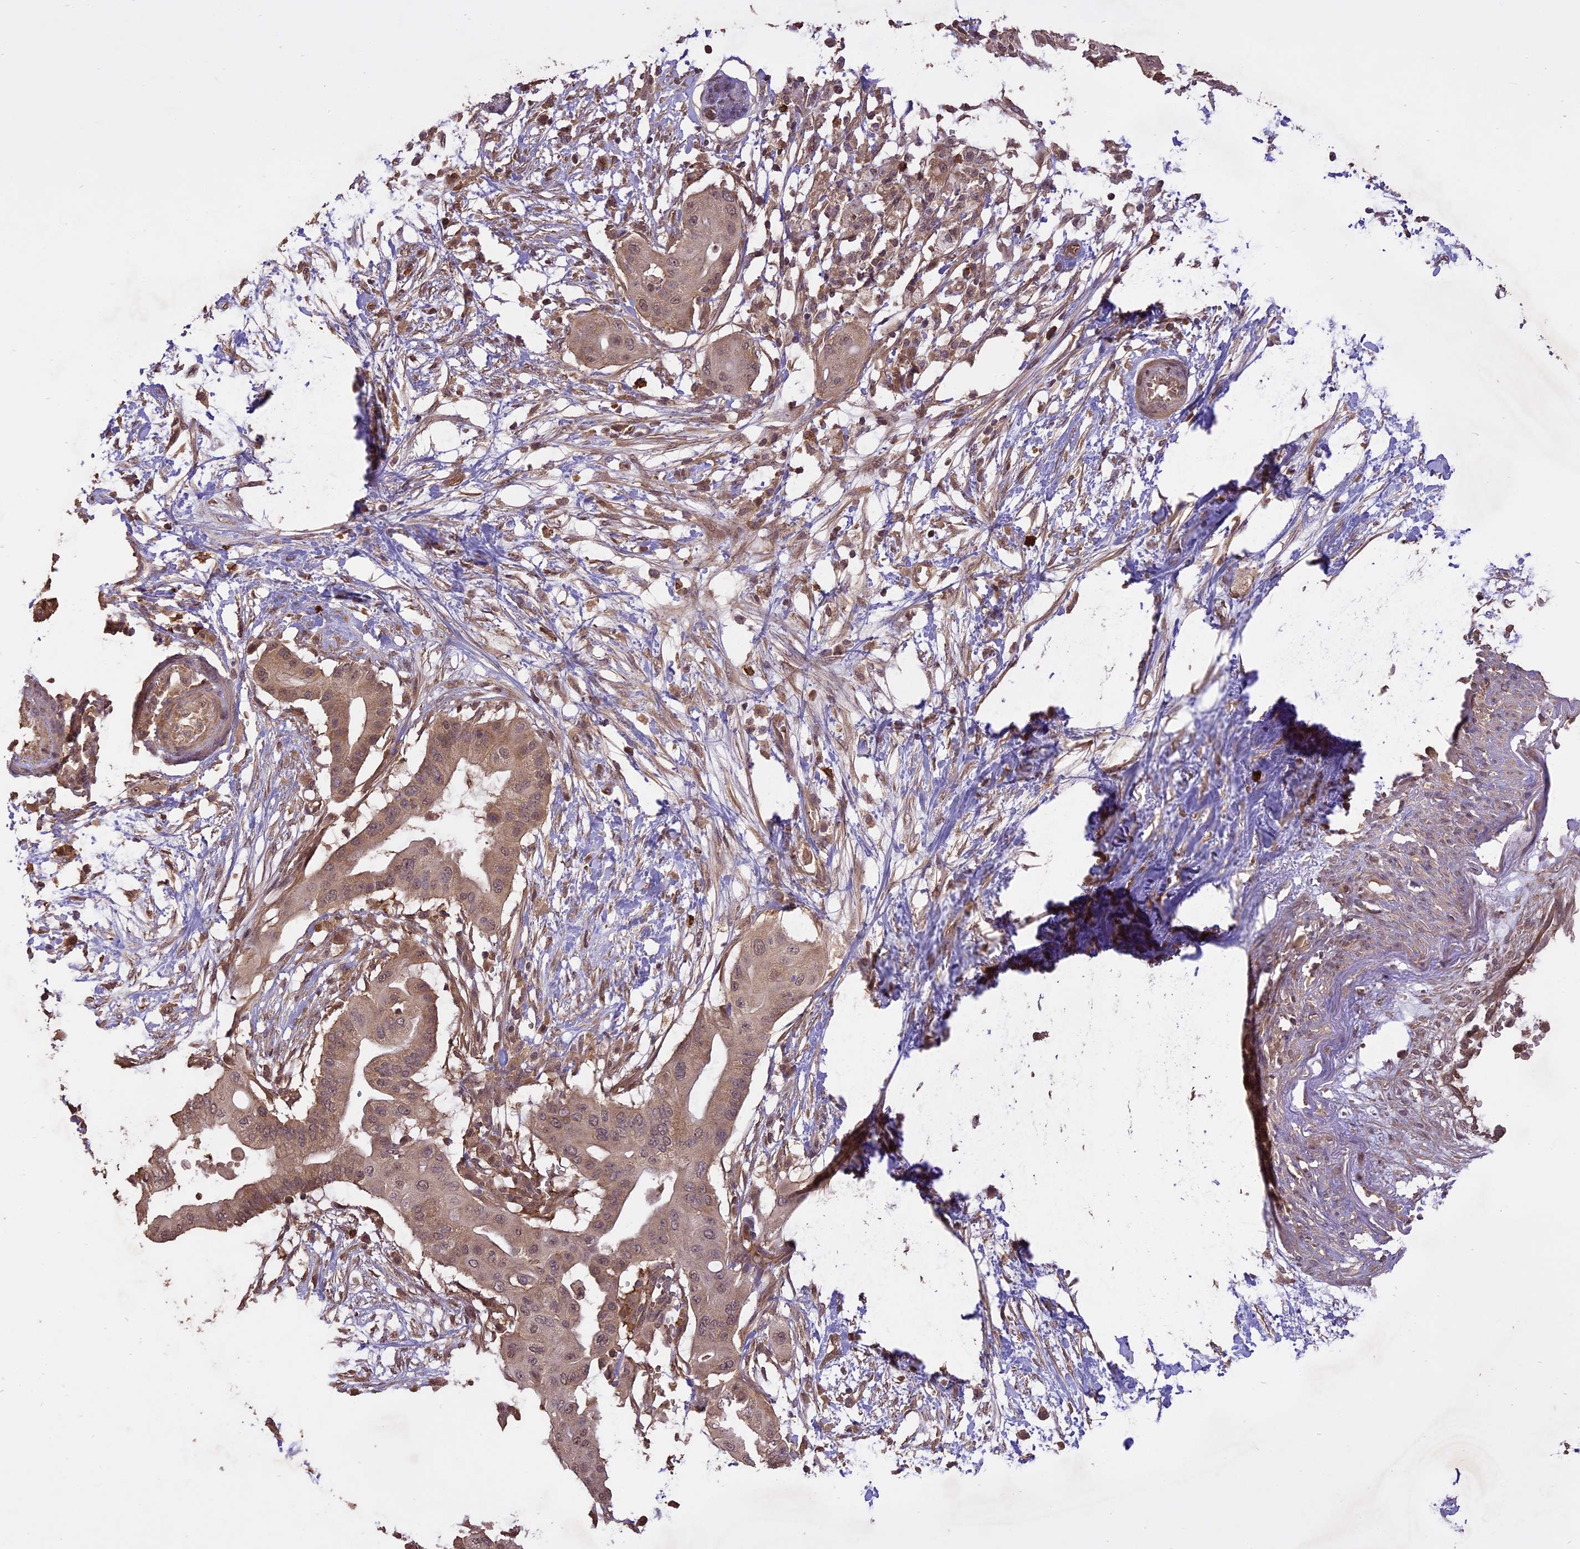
{"staining": {"intensity": "moderate", "quantity": ">75%", "location": "cytoplasmic/membranous"}, "tissue": "pancreatic cancer", "cell_type": "Tumor cells", "image_type": "cancer", "snomed": [{"axis": "morphology", "description": "Adenocarcinoma, NOS"}, {"axis": "topography", "description": "Pancreas"}], "caption": "Pancreatic adenocarcinoma stained with DAB (3,3'-diaminobenzidine) immunohistochemistry (IHC) shows medium levels of moderate cytoplasmic/membranous positivity in approximately >75% of tumor cells.", "gene": "TIGD7", "patient": {"sex": "male", "age": 68}}